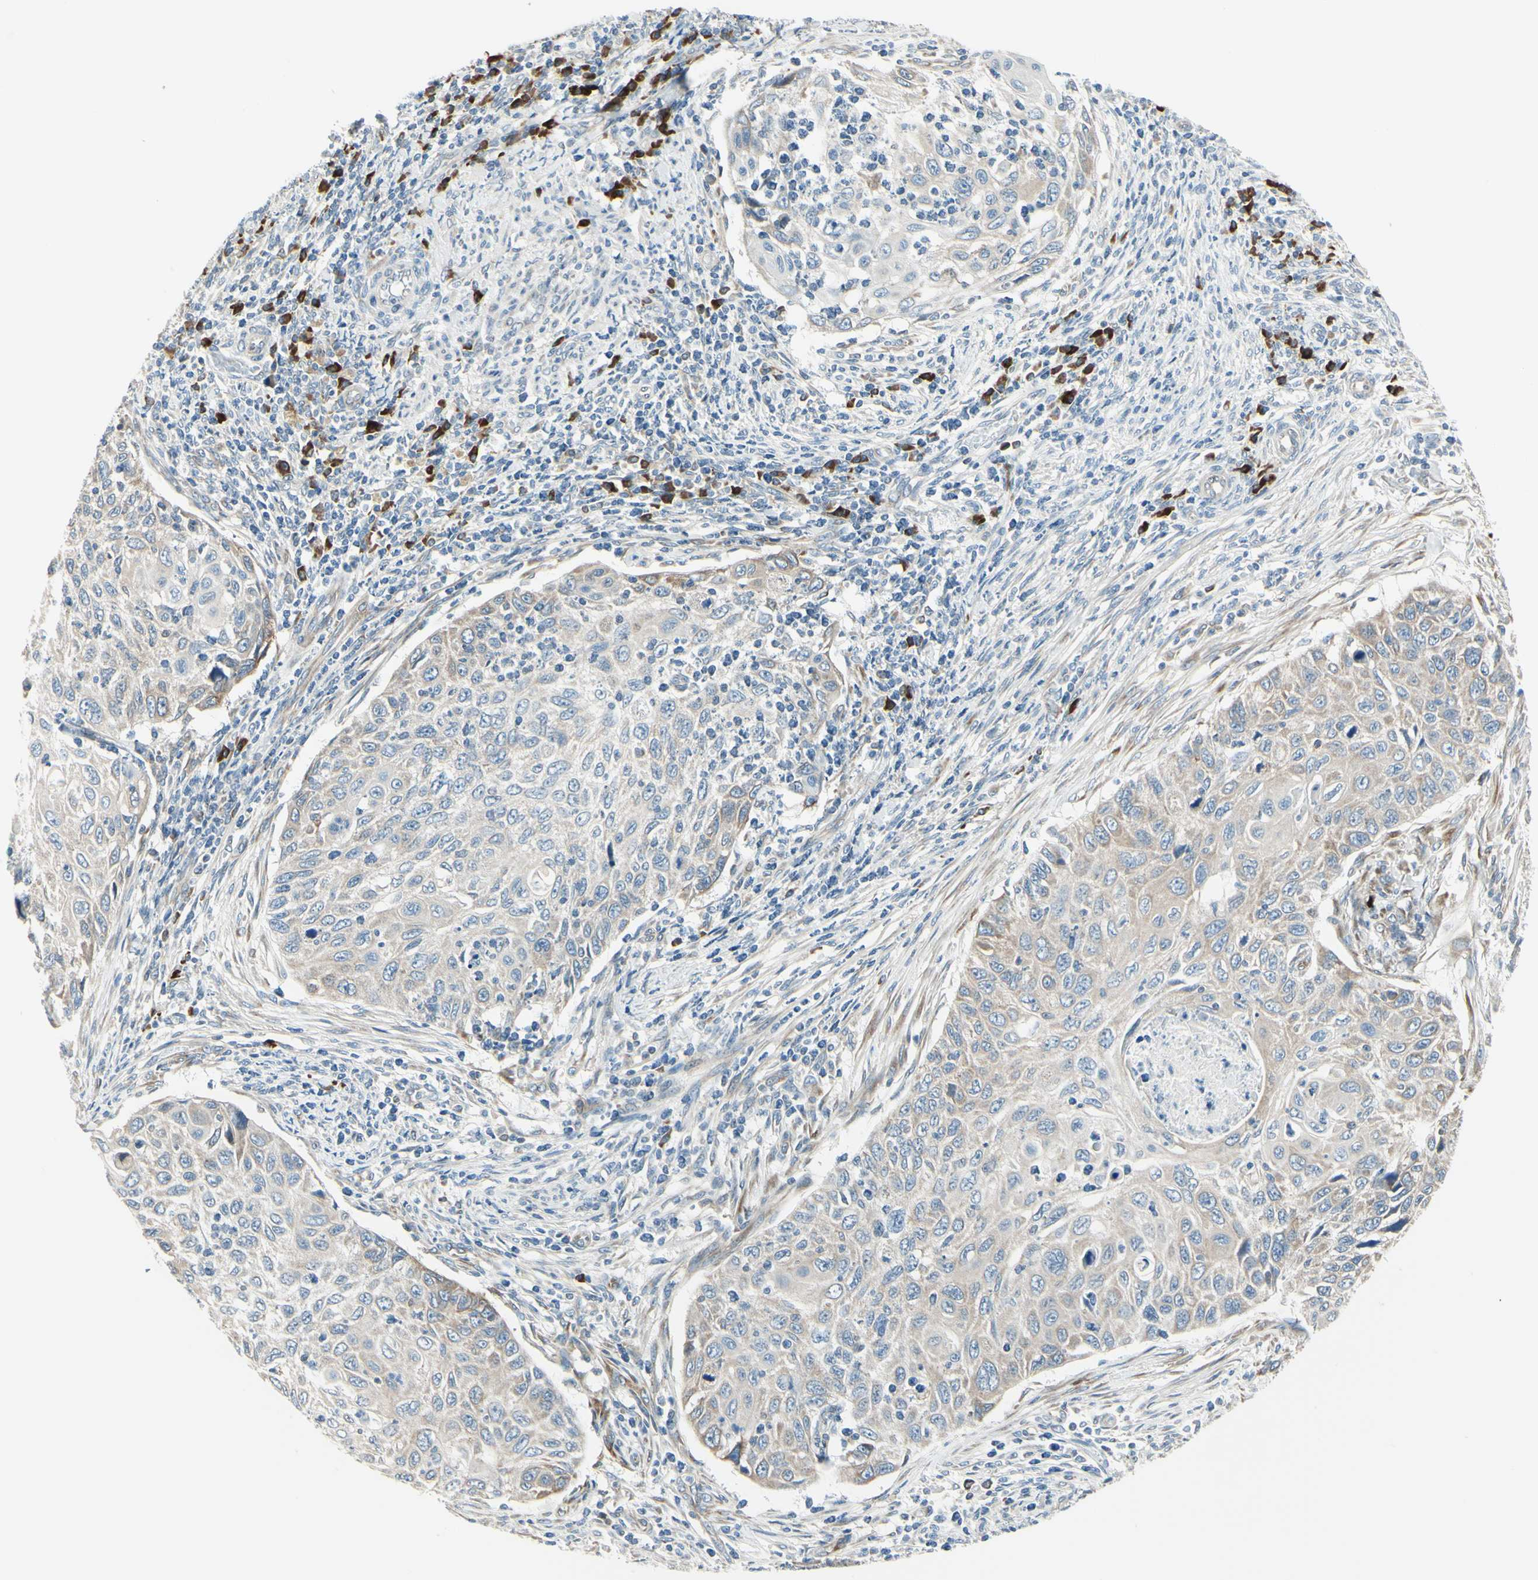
{"staining": {"intensity": "weak", "quantity": "25%-75%", "location": "cytoplasmic/membranous"}, "tissue": "cervical cancer", "cell_type": "Tumor cells", "image_type": "cancer", "snomed": [{"axis": "morphology", "description": "Squamous cell carcinoma, NOS"}, {"axis": "topography", "description": "Cervix"}], "caption": "This histopathology image demonstrates IHC staining of human cervical squamous cell carcinoma, with low weak cytoplasmic/membranous expression in approximately 25%-75% of tumor cells.", "gene": "SELENOS", "patient": {"sex": "female", "age": 70}}